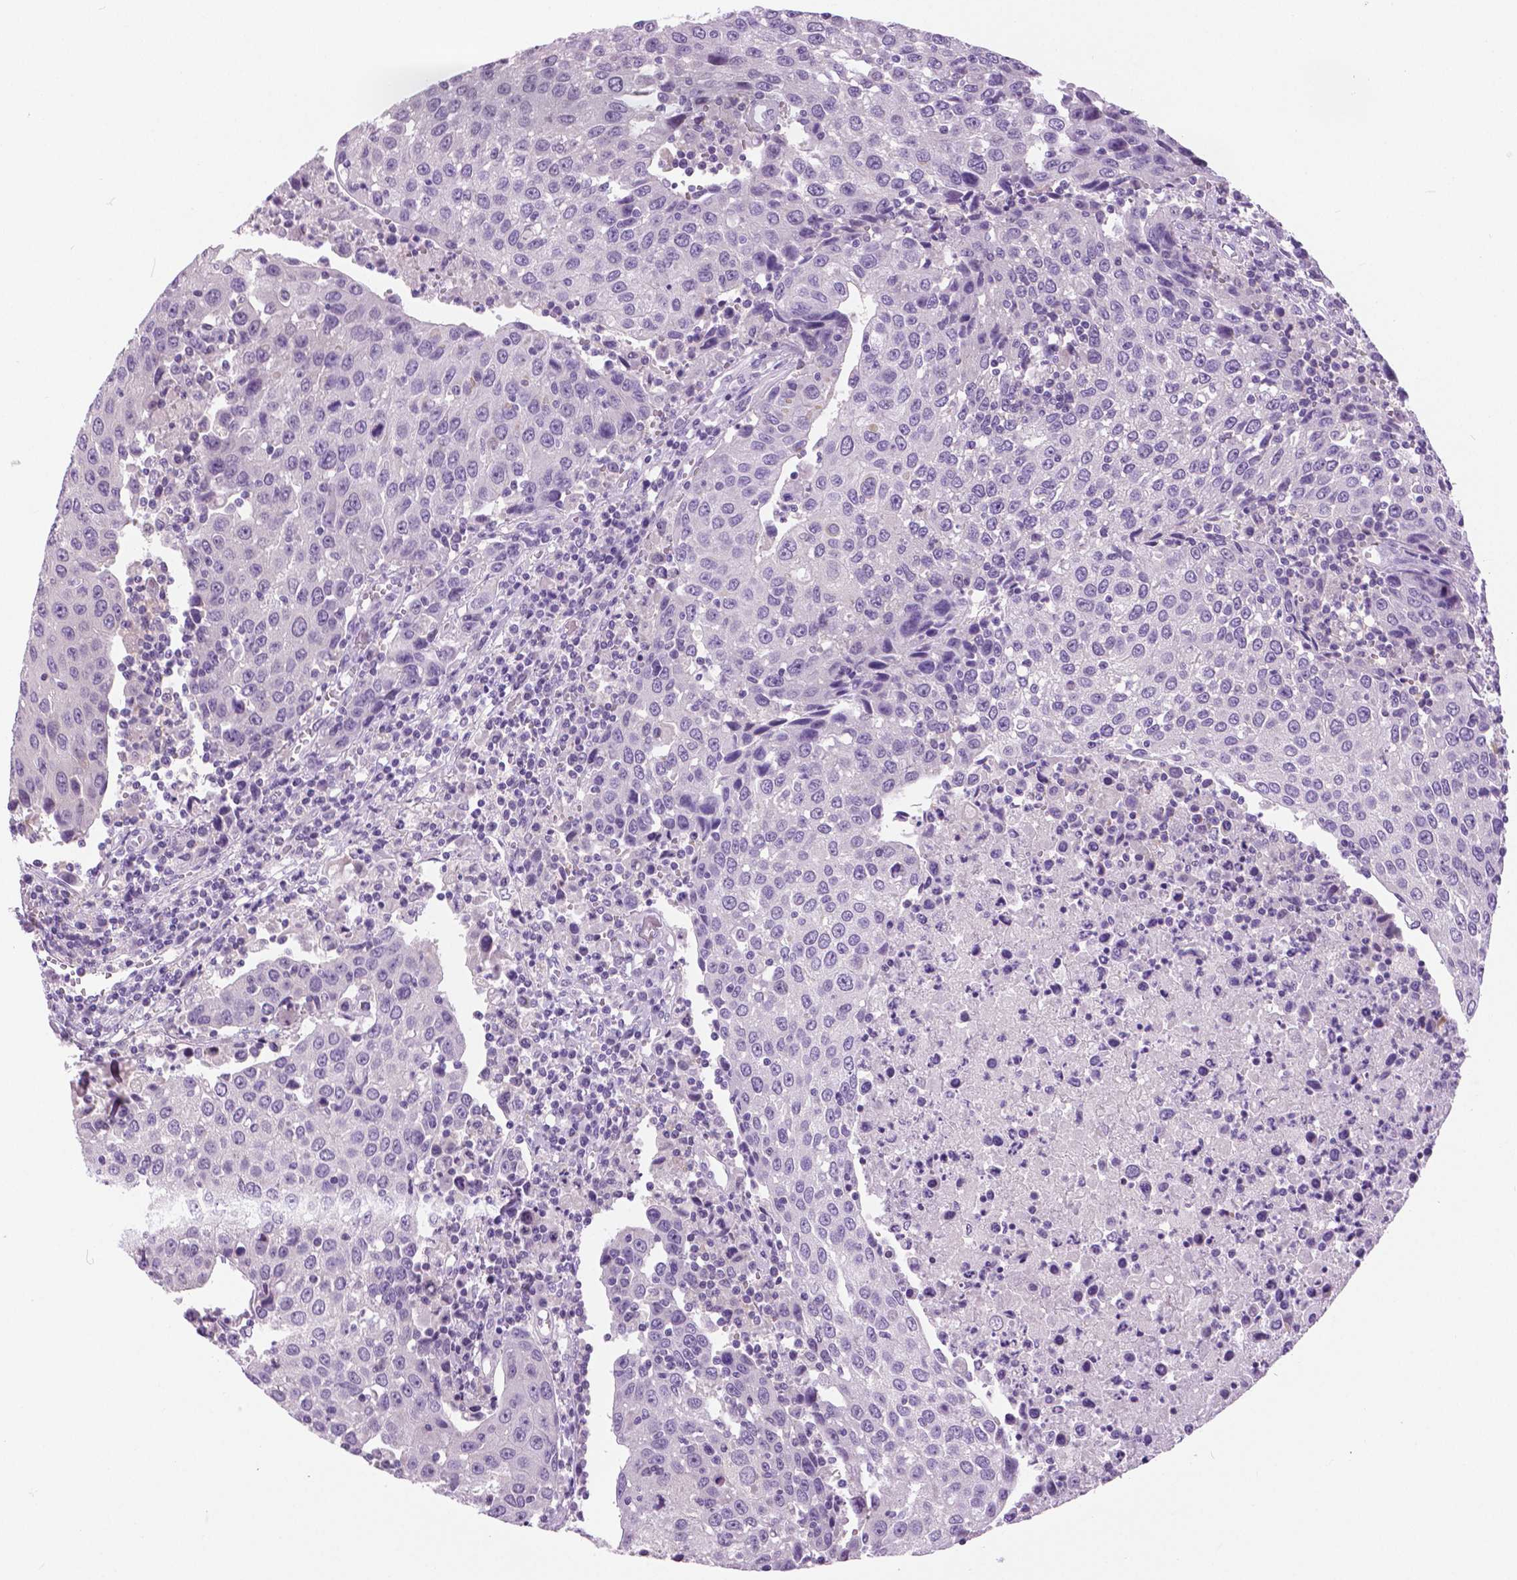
{"staining": {"intensity": "negative", "quantity": "none", "location": "none"}, "tissue": "urothelial cancer", "cell_type": "Tumor cells", "image_type": "cancer", "snomed": [{"axis": "morphology", "description": "Urothelial carcinoma, High grade"}, {"axis": "topography", "description": "Urinary bladder"}], "caption": "High magnification brightfield microscopy of urothelial carcinoma (high-grade) stained with DAB (brown) and counterstained with hematoxylin (blue): tumor cells show no significant staining.", "gene": "TP53TG5", "patient": {"sex": "female", "age": 85}}